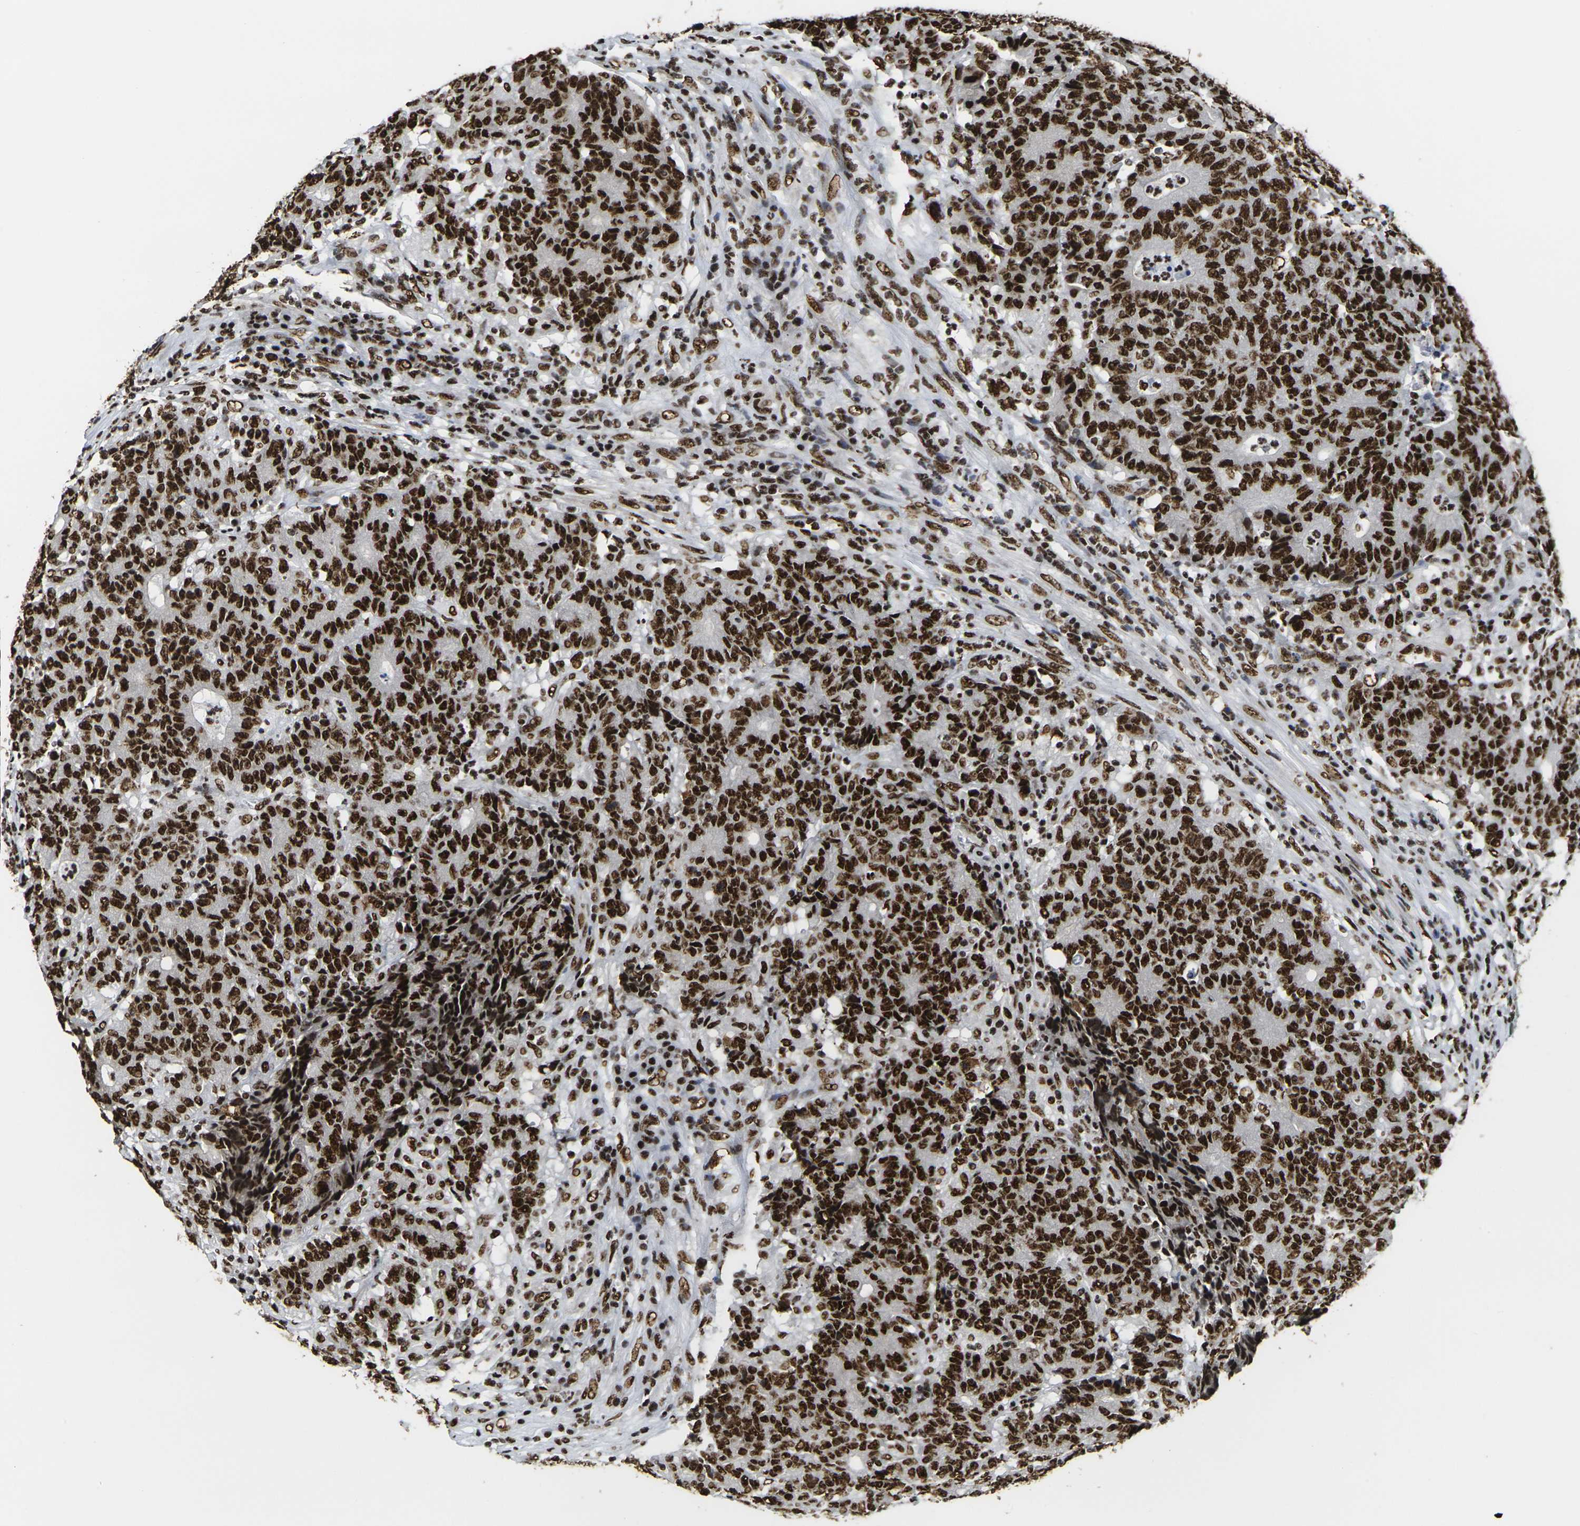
{"staining": {"intensity": "strong", "quantity": ">75%", "location": "nuclear"}, "tissue": "colorectal cancer", "cell_type": "Tumor cells", "image_type": "cancer", "snomed": [{"axis": "morphology", "description": "Normal tissue, NOS"}, {"axis": "morphology", "description": "Adenocarcinoma, NOS"}, {"axis": "topography", "description": "Colon"}], "caption": "This is an image of IHC staining of adenocarcinoma (colorectal), which shows strong expression in the nuclear of tumor cells.", "gene": "SMARCC1", "patient": {"sex": "female", "age": 75}}